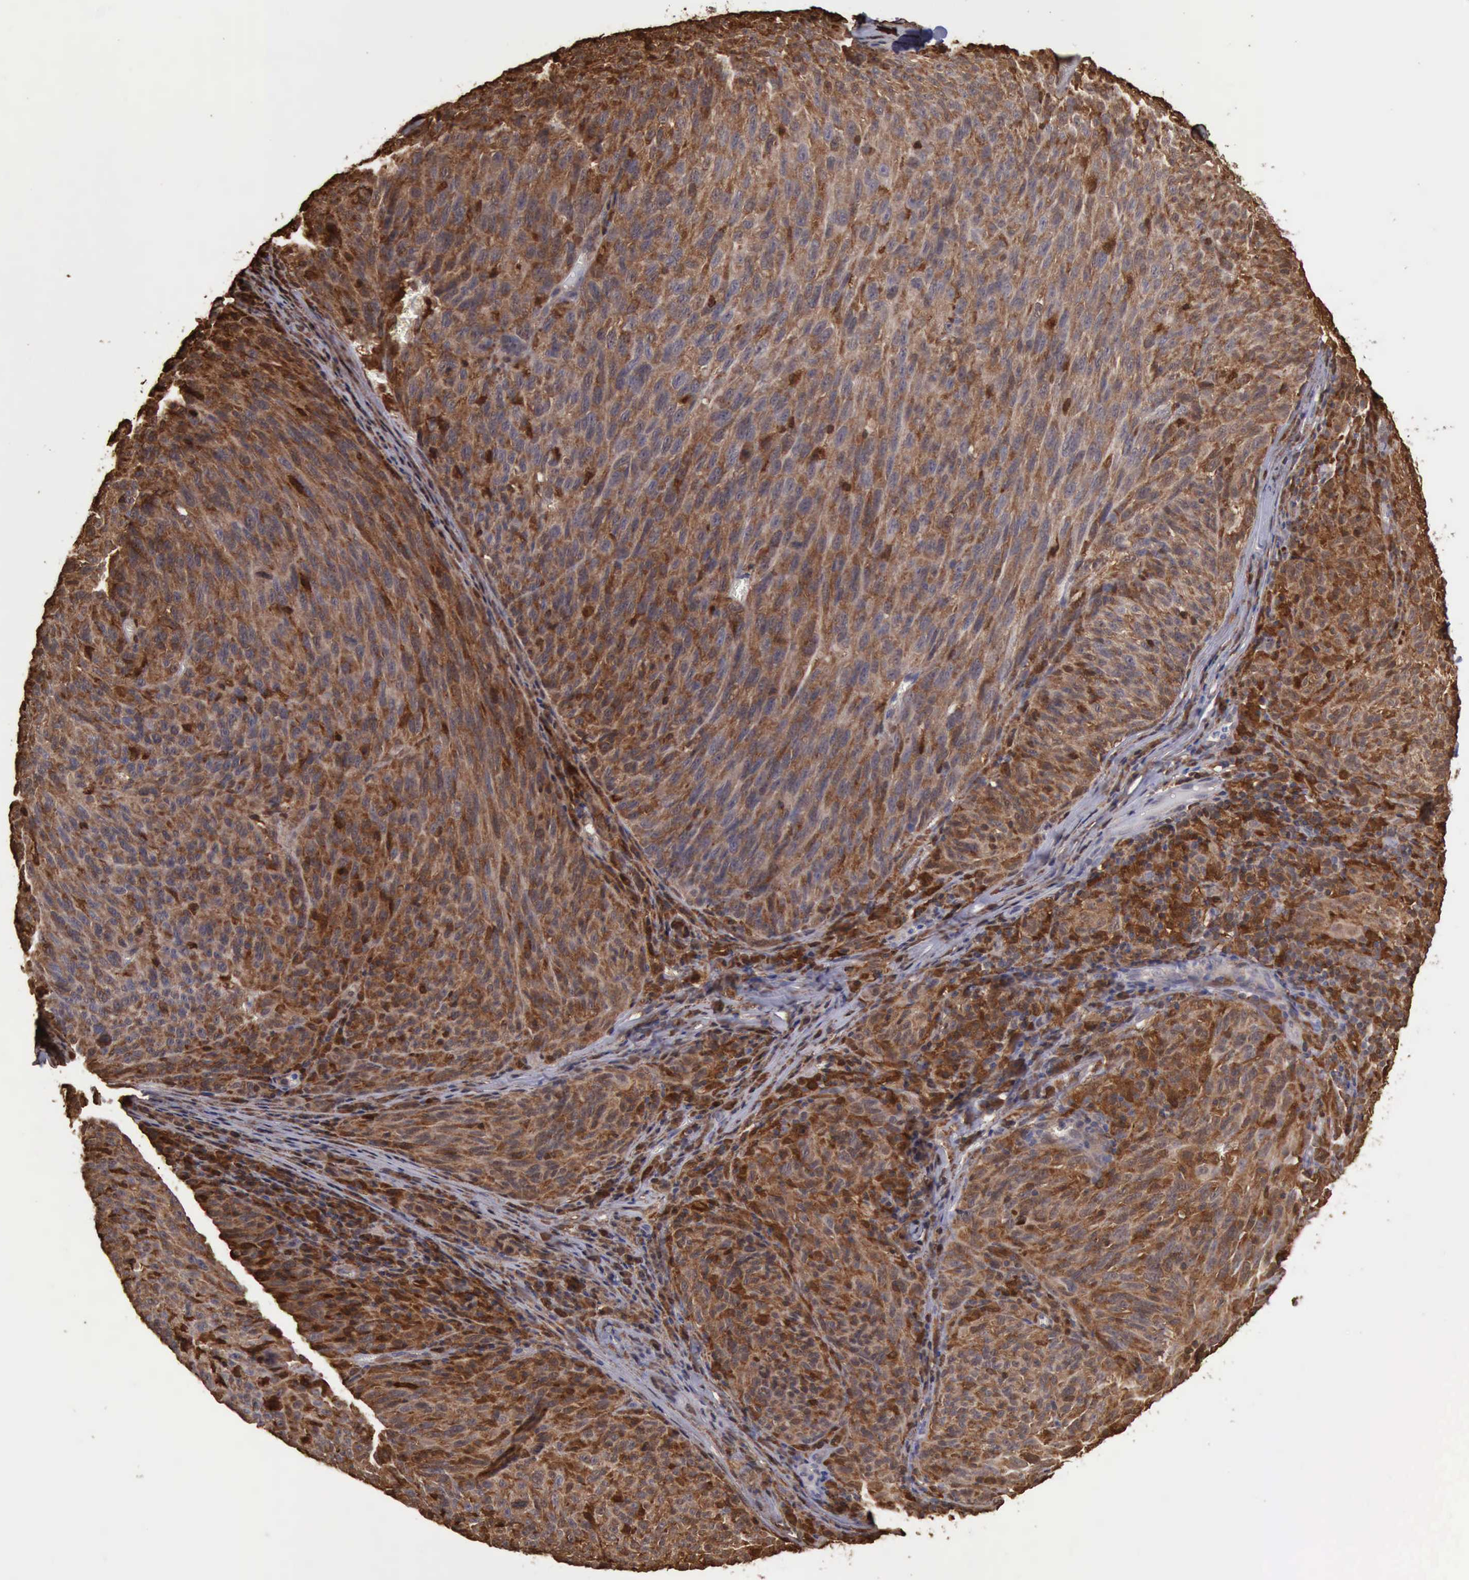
{"staining": {"intensity": "strong", "quantity": ">75%", "location": "cytoplasmic/membranous,nuclear"}, "tissue": "melanoma", "cell_type": "Tumor cells", "image_type": "cancer", "snomed": [{"axis": "morphology", "description": "Malignant melanoma, NOS"}, {"axis": "topography", "description": "Skin"}], "caption": "Protein staining displays strong cytoplasmic/membranous and nuclear positivity in about >75% of tumor cells in malignant melanoma.", "gene": "STAT1", "patient": {"sex": "male", "age": 76}}